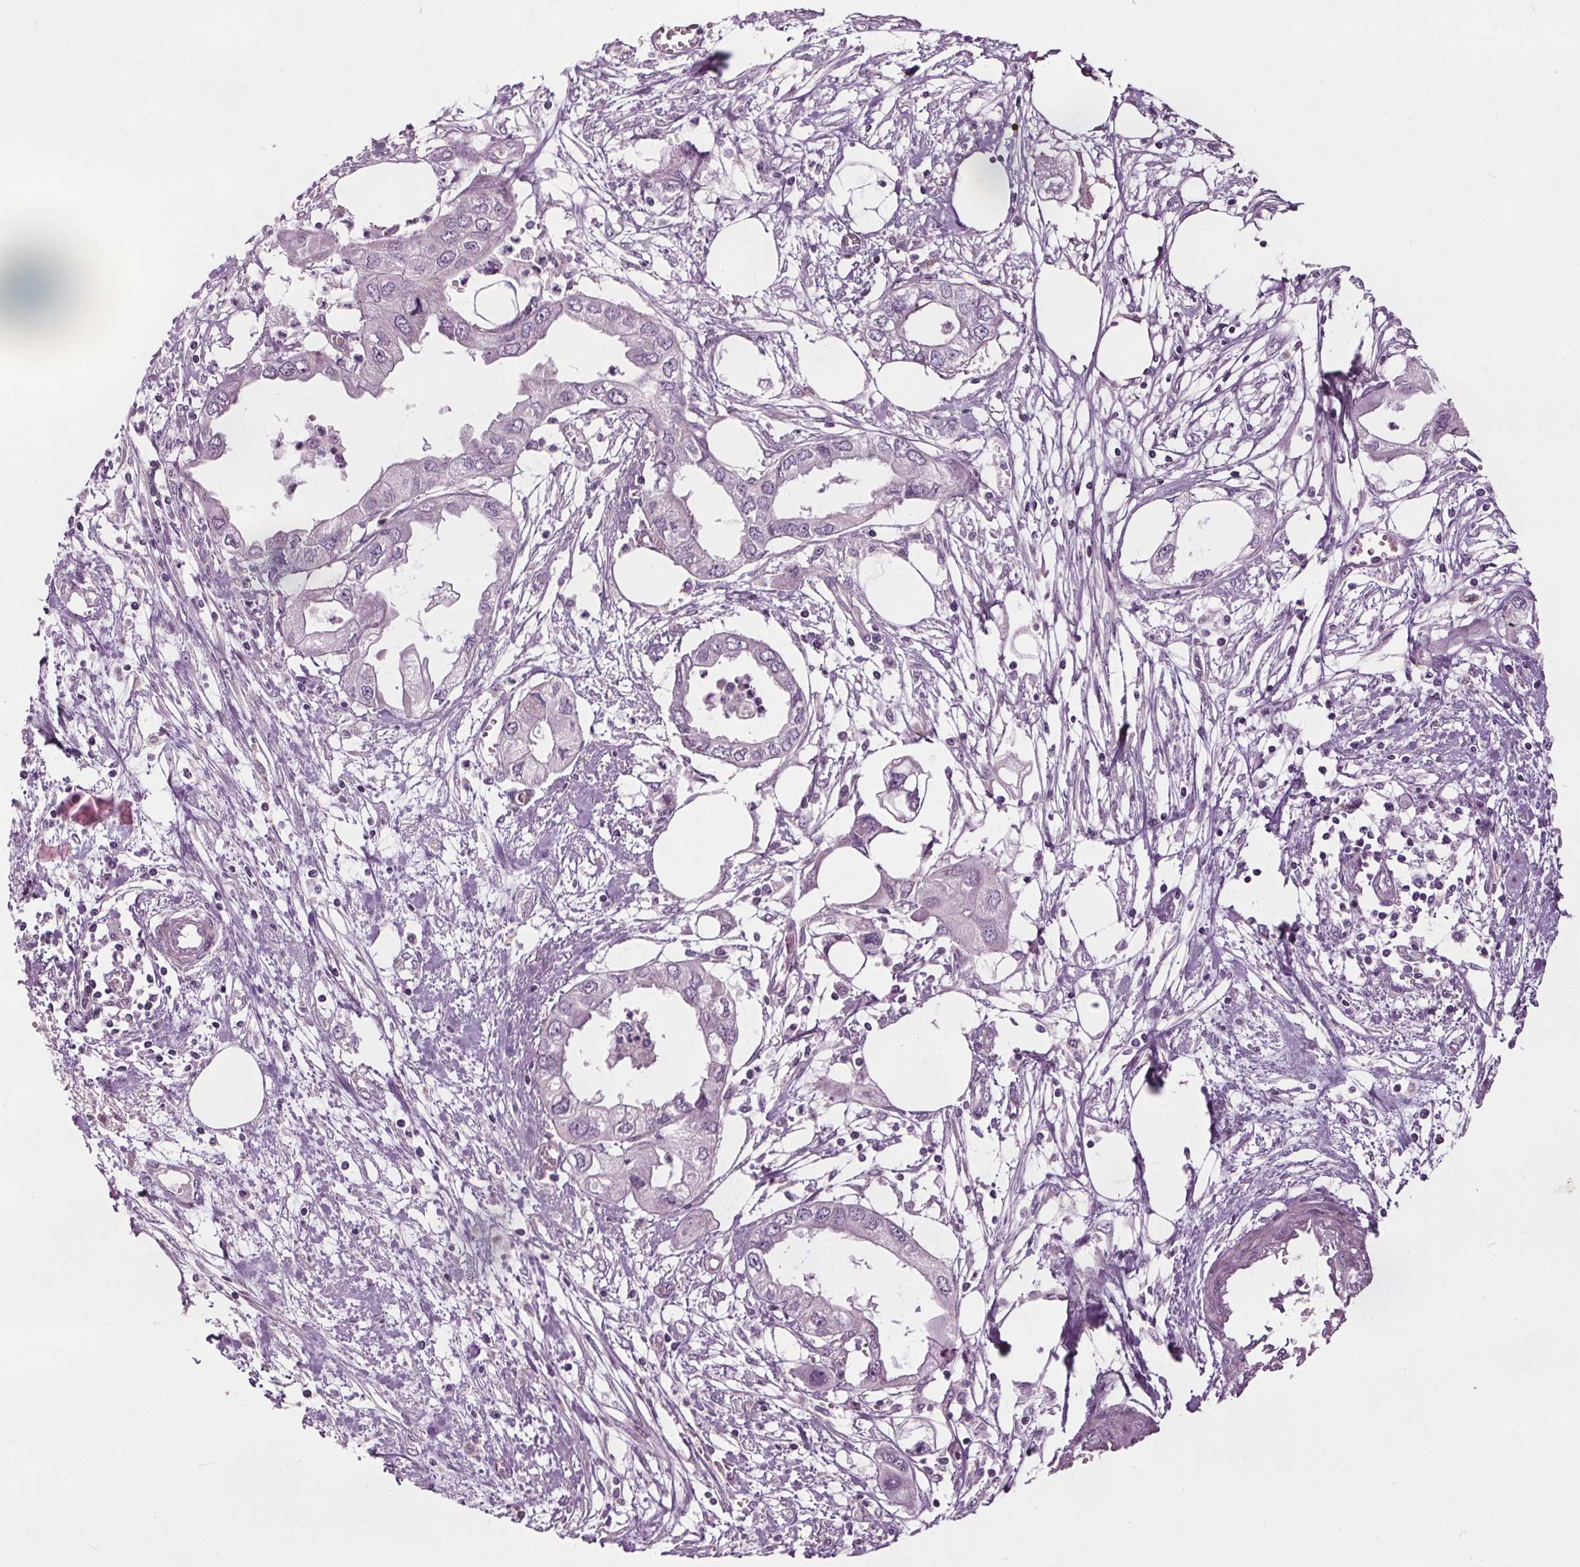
{"staining": {"intensity": "negative", "quantity": "none", "location": "none"}, "tissue": "endometrial cancer", "cell_type": "Tumor cells", "image_type": "cancer", "snomed": [{"axis": "morphology", "description": "Adenocarcinoma, NOS"}, {"axis": "morphology", "description": "Adenocarcinoma, metastatic, NOS"}, {"axis": "topography", "description": "Adipose tissue"}, {"axis": "topography", "description": "Endometrium"}], "caption": "Endometrial cancer was stained to show a protein in brown. There is no significant staining in tumor cells.", "gene": "RASA1", "patient": {"sex": "female", "age": 67}}